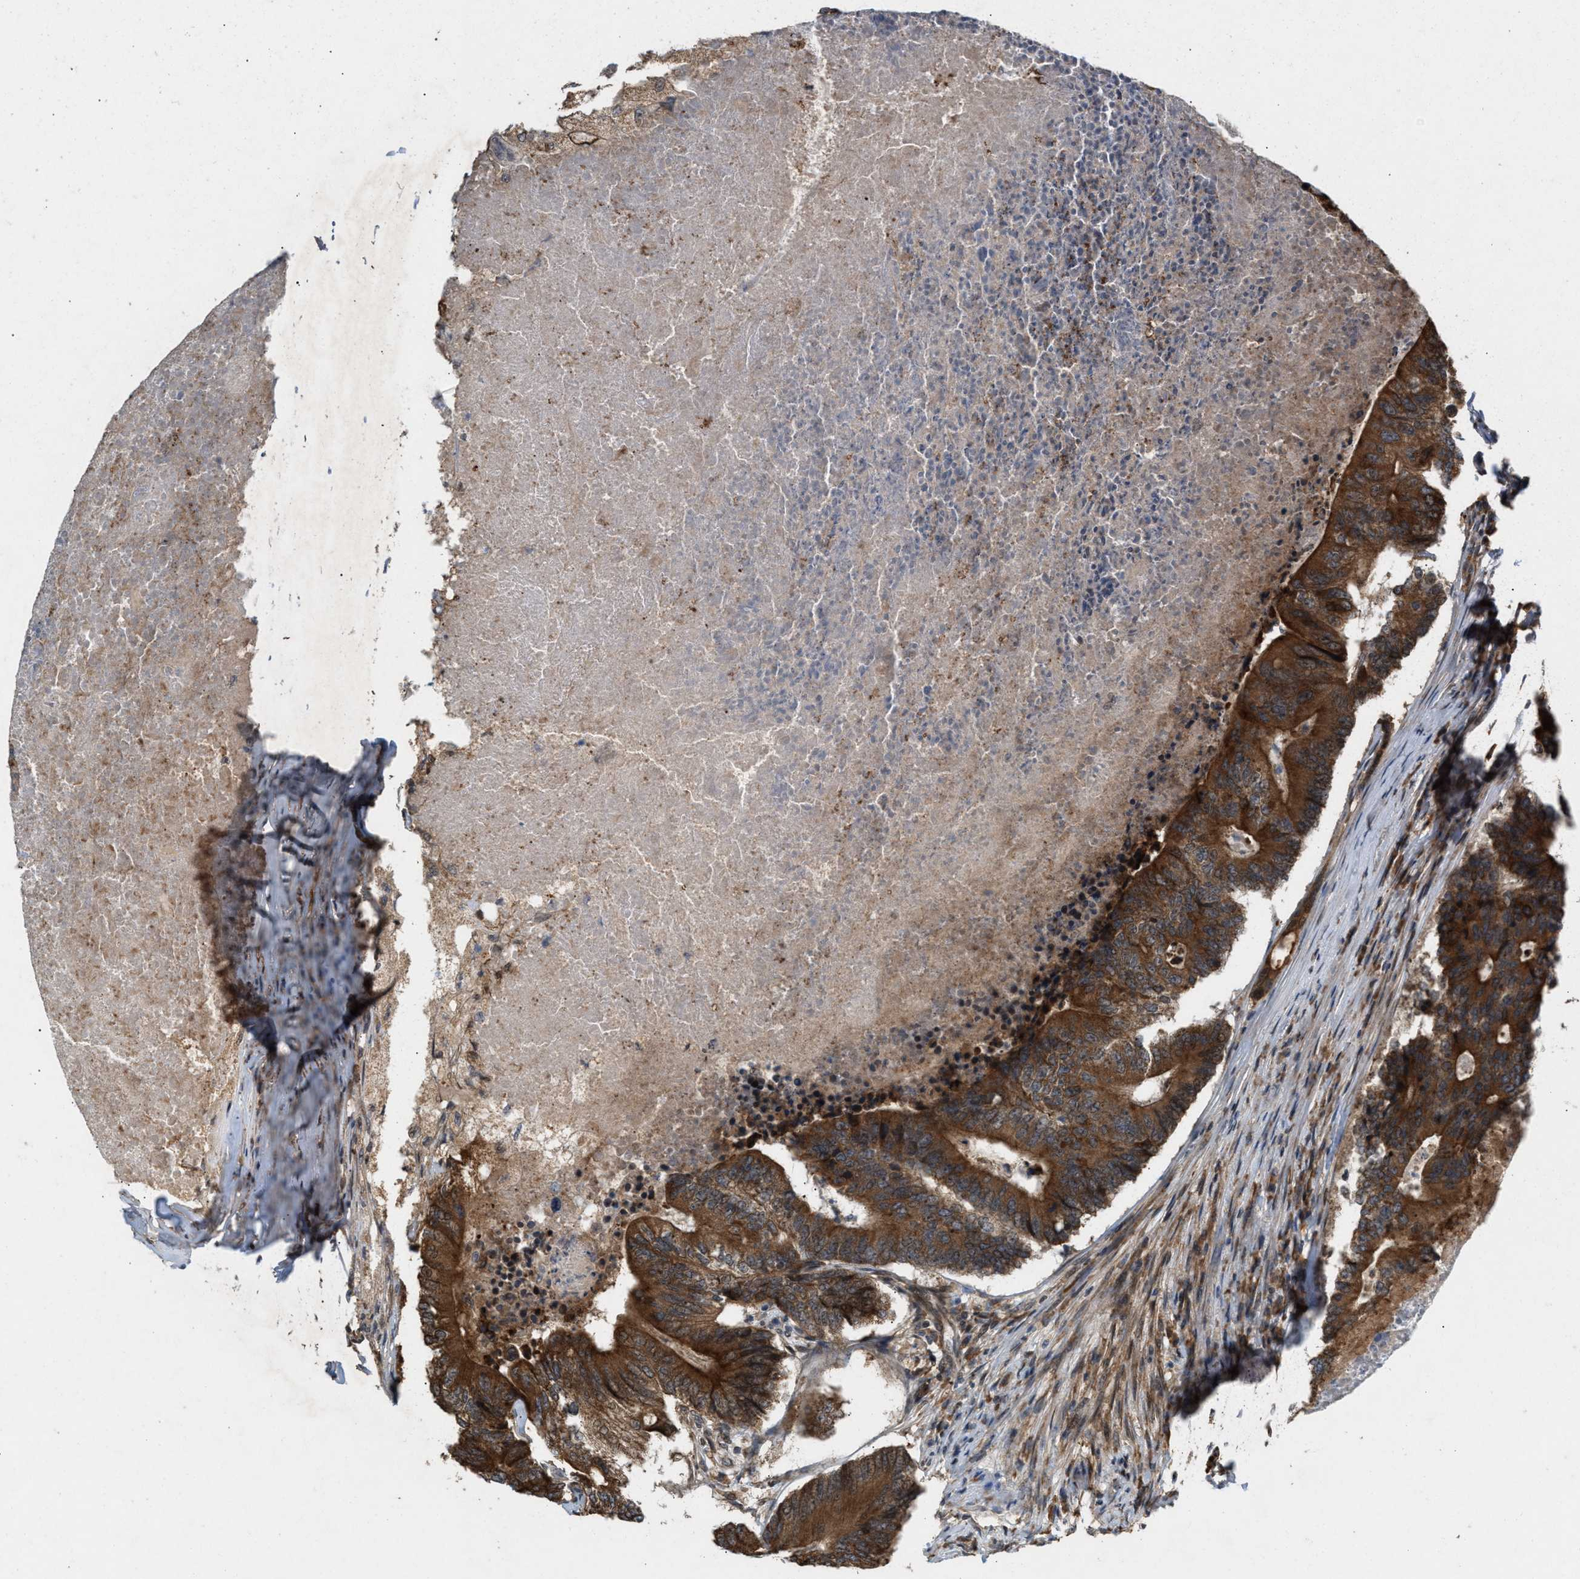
{"staining": {"intensity": "strong", "quantity": ">75%", "location": "cytoplasmic/membranous"}, "tissue": "colorectal cancer", "cell_type": "Tumor cells", "image_type": "cancer", "snomed": [{"axis": "morphology", "description": "Adenocarcinoma, NOS"}, {"axis": "topography", "description": "Colon"}], "caption": "Approximately >75% of tumor cells in human colorectal adenocarcinoma reveal strong cytoplasmic/membranous protein expression as visualized by brown immunohistochemical staining.", "gene": "MFSD6", "patient": {"sex": "female", "age": 67}}